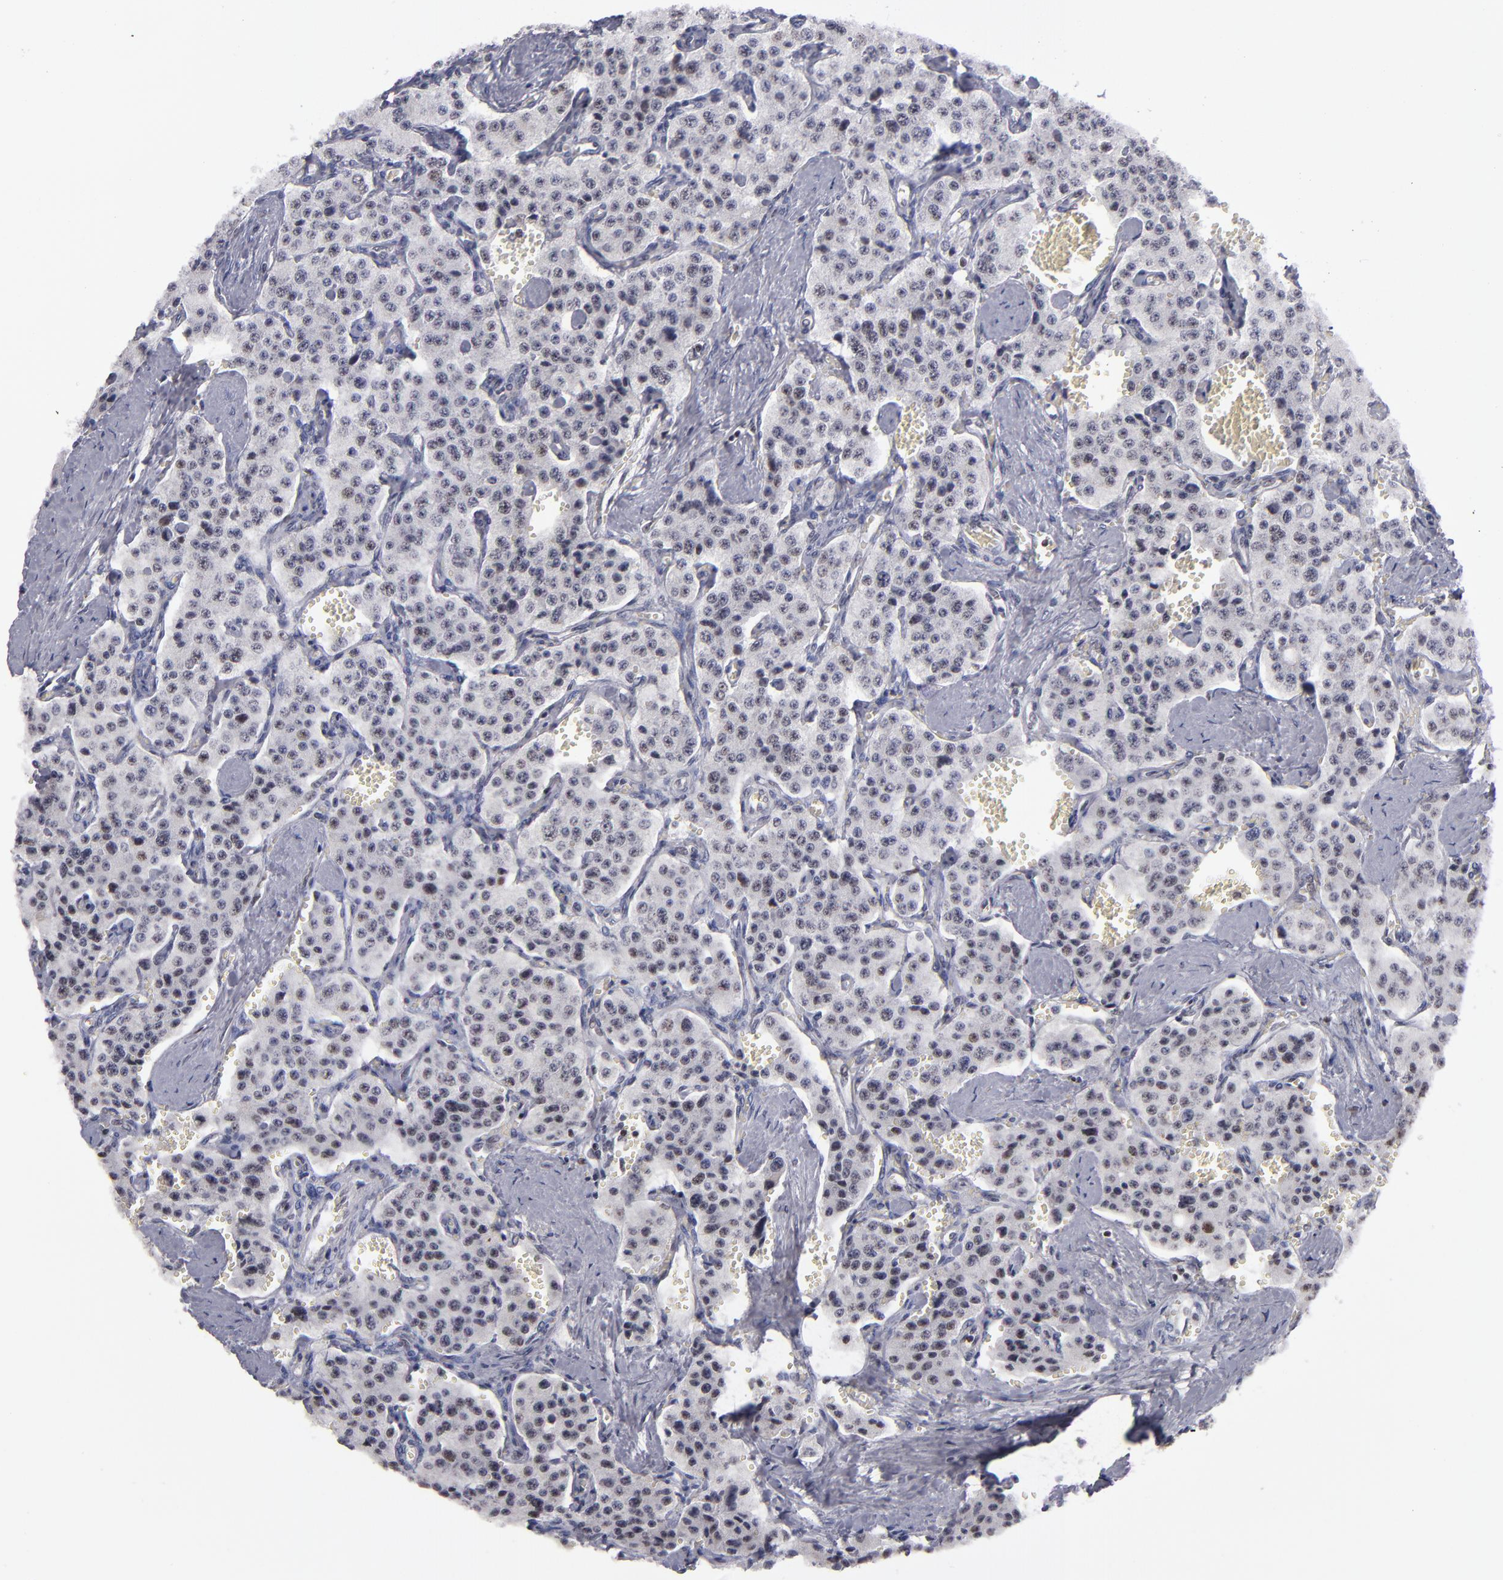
{"staining": {"intensity": "weak", "quantity": "<25%", "location": "nuclear"}, "tissue": "carcinoid", "cell_type": "Tumor cells", "image_type": "cancer", "snomed": [{"axis": "morphology", "description": "Carcinoid, malignant, NOS"}, {"axis": "topography", "description": "Small intestine"}], "caption": "A micrograph of malignant carcinoid stained for a protein displays no brown staining in tumor cells.", "gene": "TERF2", "patient": {"sex": "male", "age": 52}}